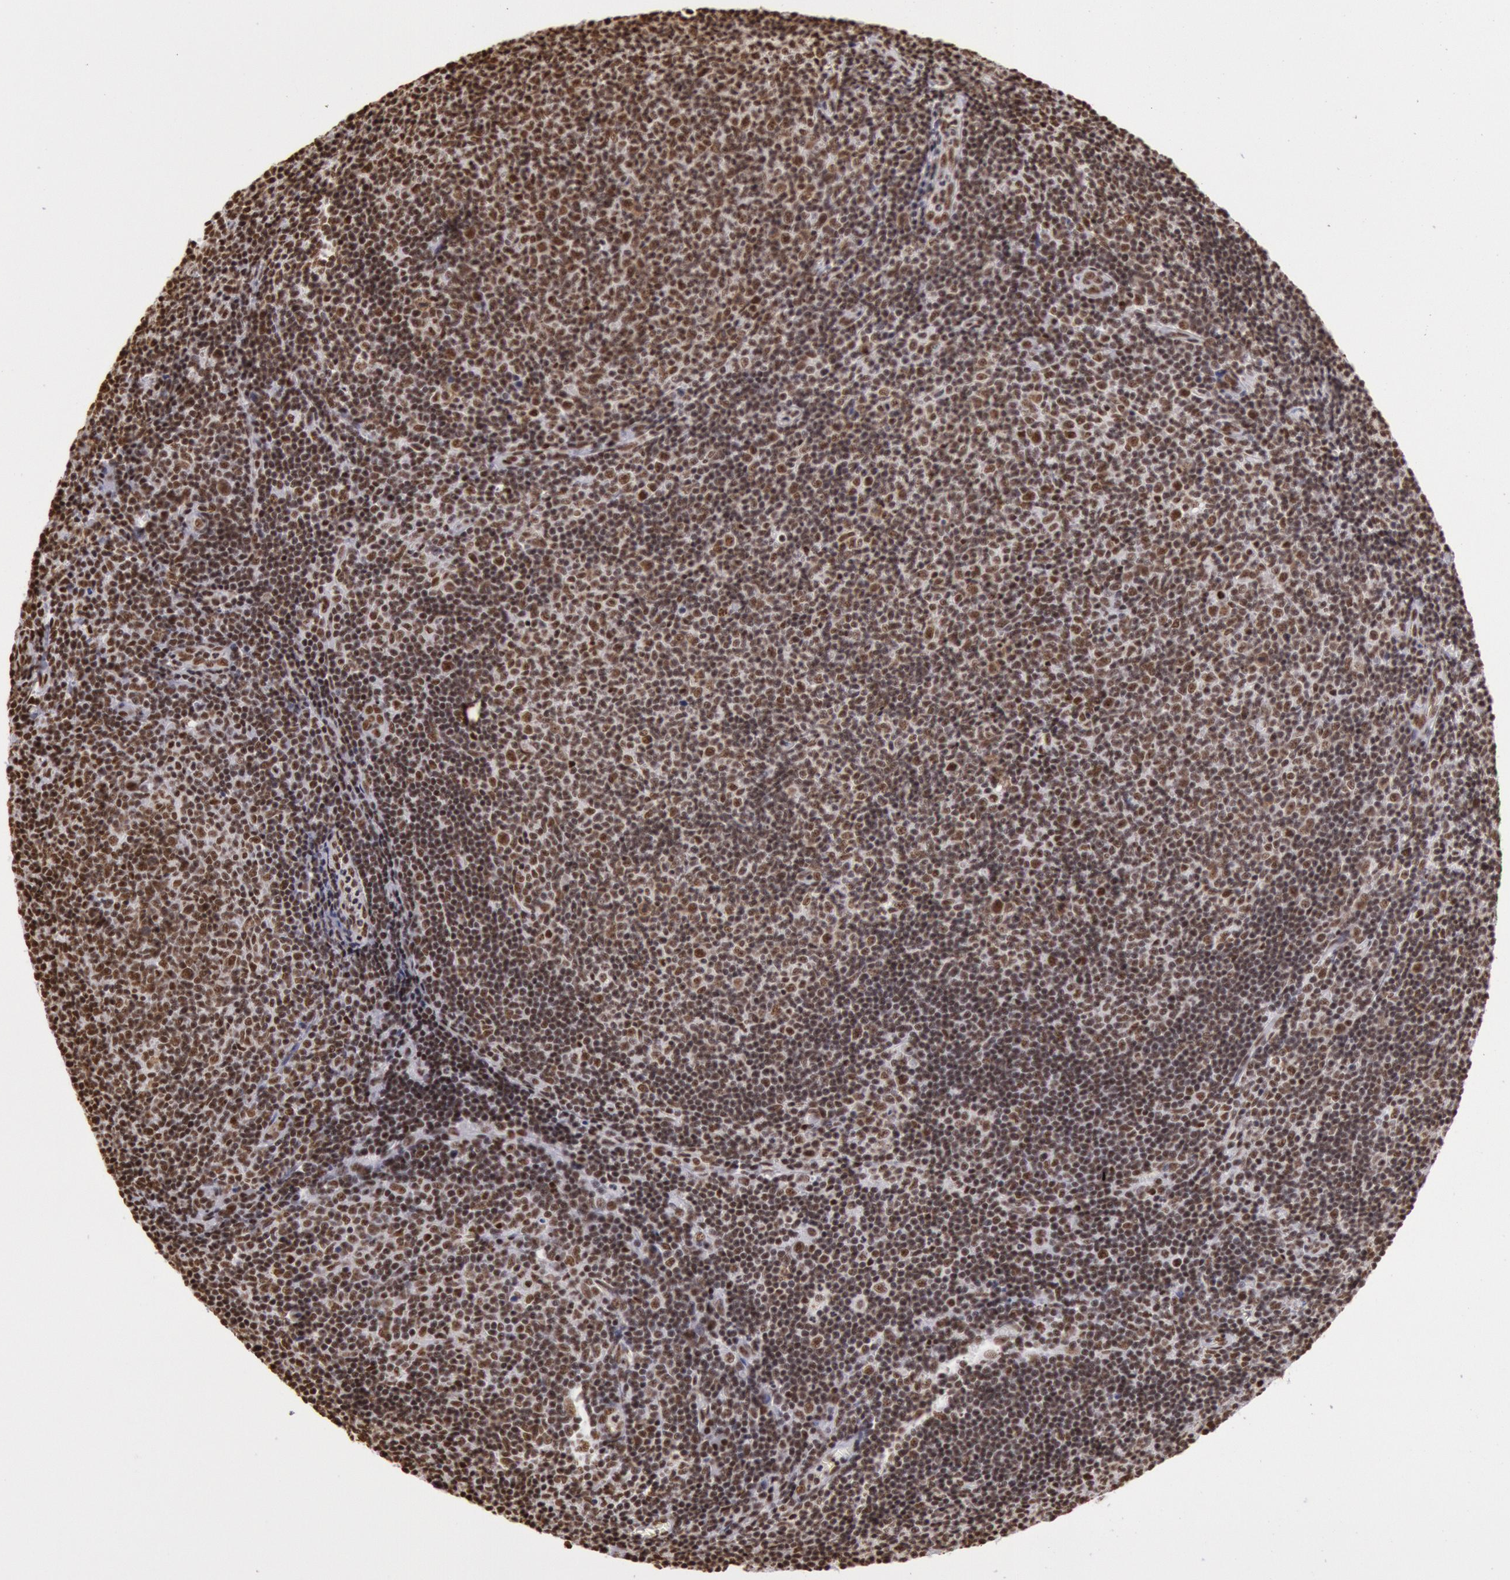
{"staining": {"intensity": "moderate", "quantity": ">75%", "location": "nuclear"}, "tissue": "lymphoma", "cell_type": "Tumor cells", "image_type": "cancer", "snomed": [{"axis": "morphology", "description": "Malignant lymphoma, non-Hodgkin's type, Low grade"}, {"axis": "topography", "description": "Lymph node"}], "caption": "Immunohistochemical staining of human lymphoma displays medium levels of moderate nuclear expression in about >75% of tumor cells. The protein of interest is stained brown, and the nuclei are stained in blue (DAB IHC with brightfield microscopy, high magnification).", "gene": "HNRNPH2", "patient": {"sex": "male", "age": 49}}